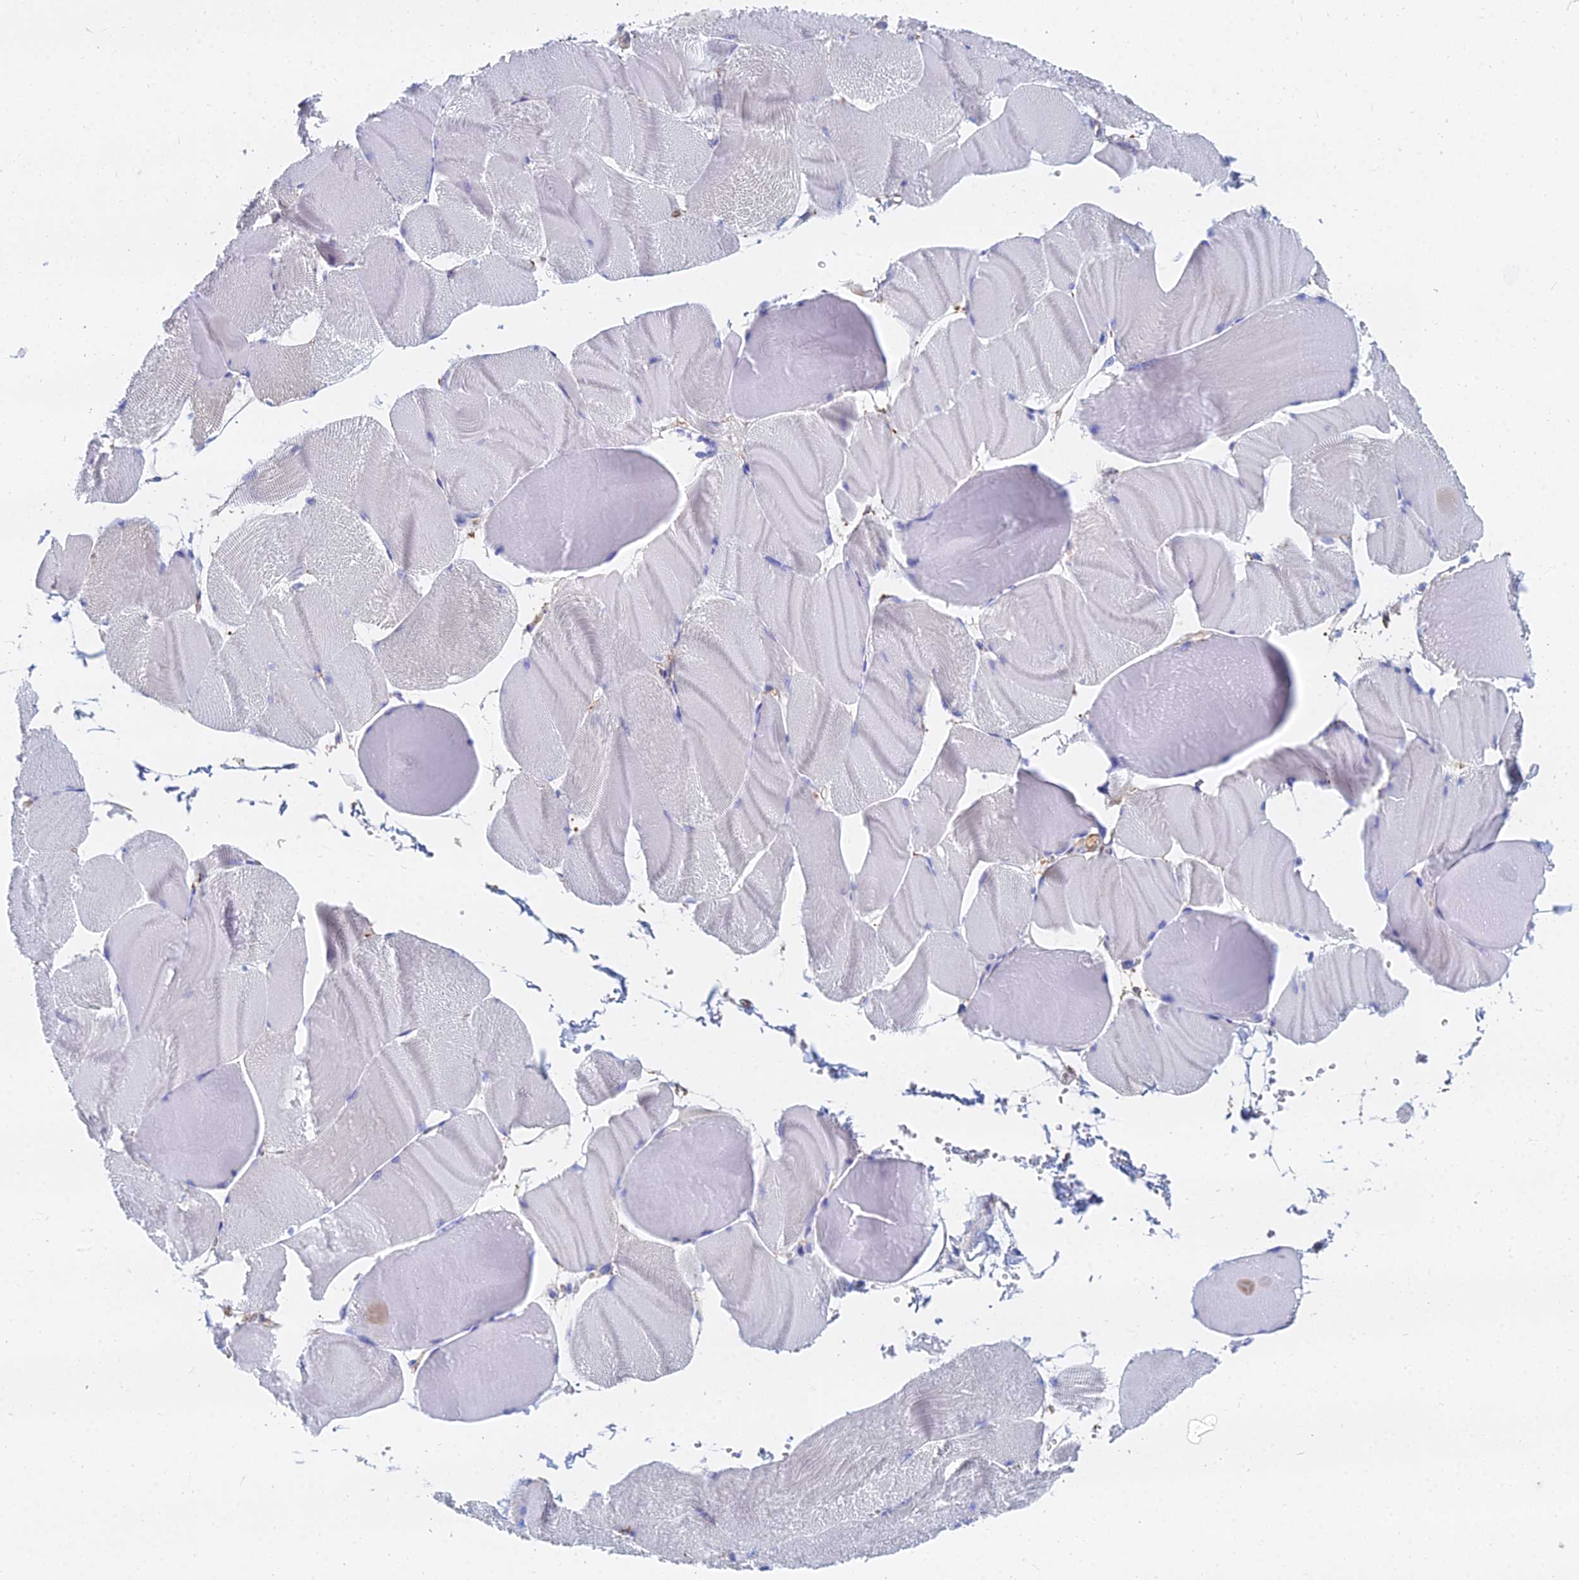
{"staining": {"intensity": "negative", "quantity": "none", "location": "none"}, "tissue": "skeletal muscle", "cell_type": "Myocytes", "image_type": "normal", "snomed": [{"axis": "morphology", "description": "Normal tissue, NOS"}, {"axis": "morphology", "description": "Basal cell carcinoma"}, {"axis": "topography", "description": "Skeletal muscle"}], "caption": "Immunohistochemistry (IHC) photomicrograph of benign skeletal muscle stained for a protein (brown), which demonstrates no expression in myocytes.", "gene": "FFAR3", "patient": {"sex": "female", "age": 64}}